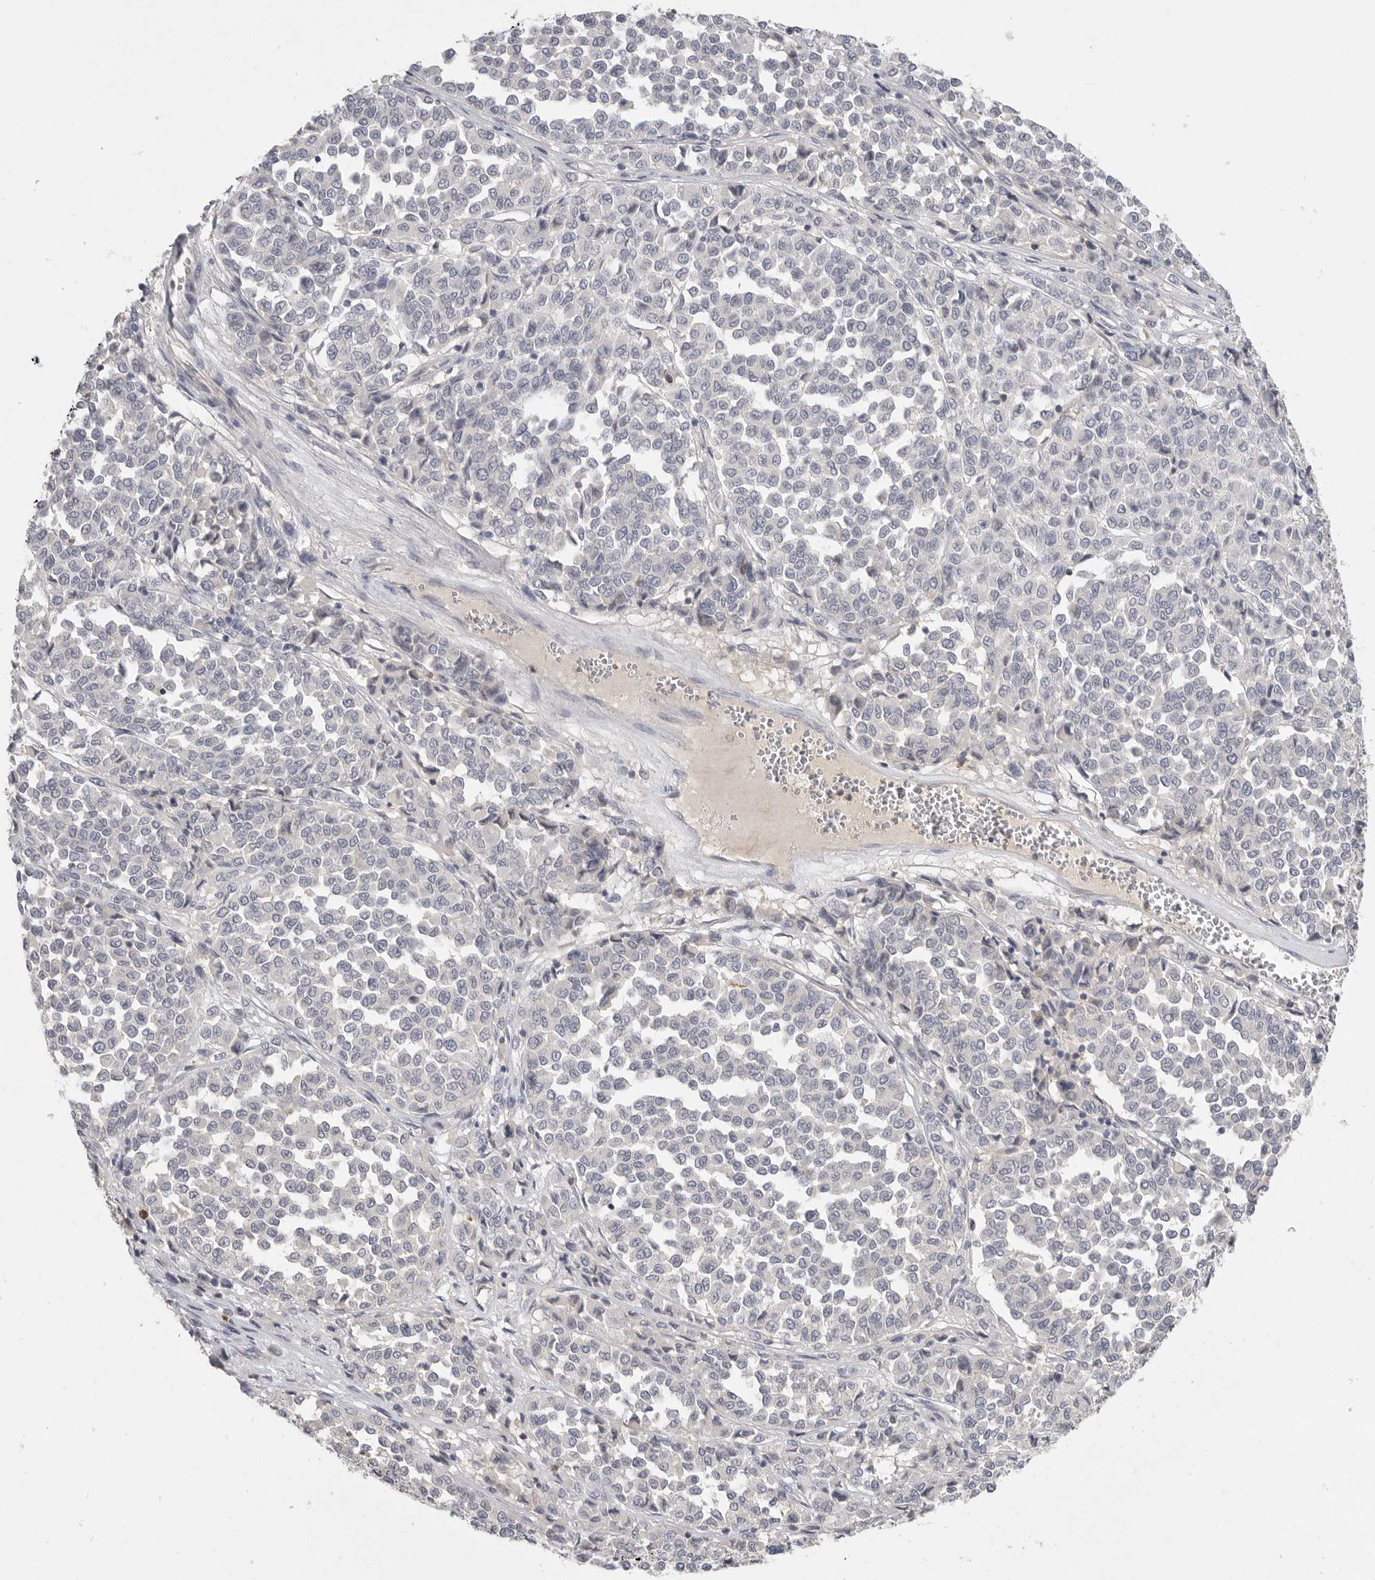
{"staining": {"intensity": "negative", "quantity": "none", "location": "none"}, "tissue": "melanoma", "cell_type": "Tumor cells", "image_type": "cancer", "snomed": [{"axis": "morphology", "description": "Malignant melanoma, Metastatic site"}, {"axis": "topography", "description": "Pancreas"}], "caption": "Tumor cells are negative for protein expression in human malignant melanoma (metastatic site).", "gene": "ITGAD", "patient": {"sex": "female", "age": 30}}